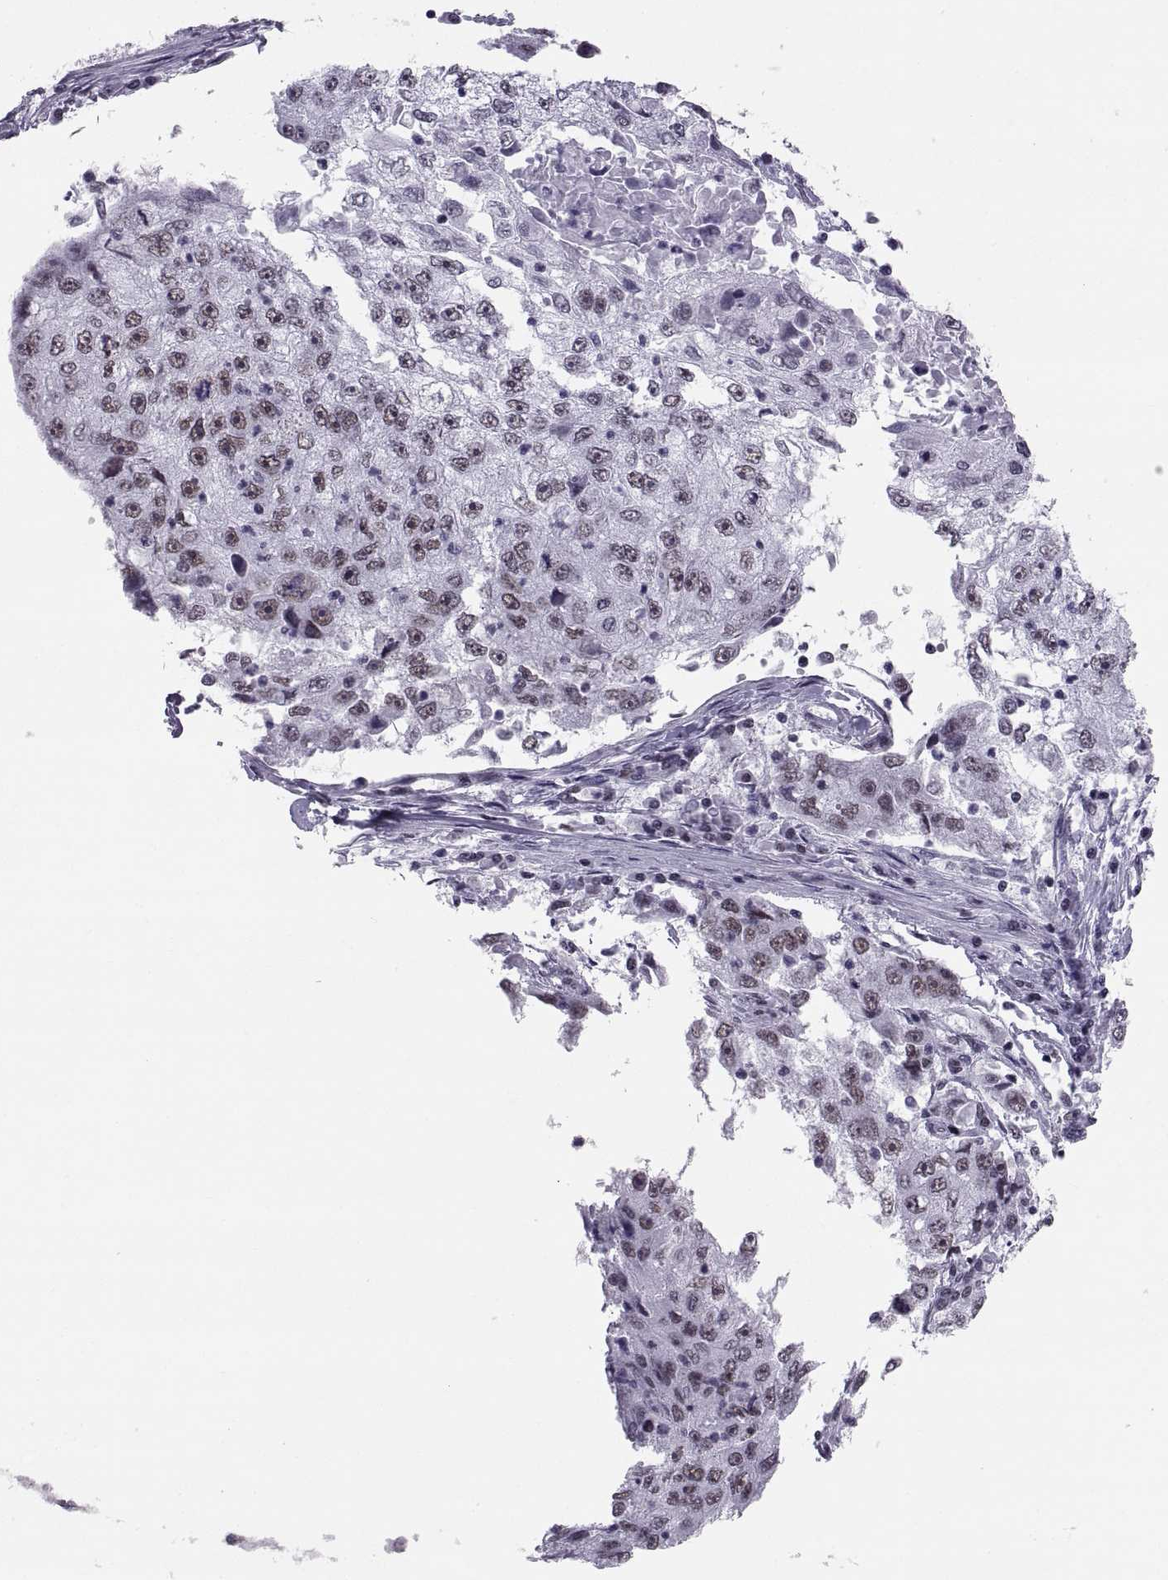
{"staining": {"intensity": "weak", "quantity": "<25%", "location": "cytoplasmic/membranous"}, "tissue": "cervical cancer", "cell_type": "Tumor cells", "image_type": "cancer", "snomed": [{"axis": "morphology", "description": "Squamous cell carcinoma, NOS"}, {"axis": "topography", "description": "Cervix"}], "caption": "This is an immunohistochemistry image of human cervical squamous cell carcinoma. There is no staining in tumor cells.", "gene": "NEUROD6", "patient": {"sex": "female", "age": 36}}